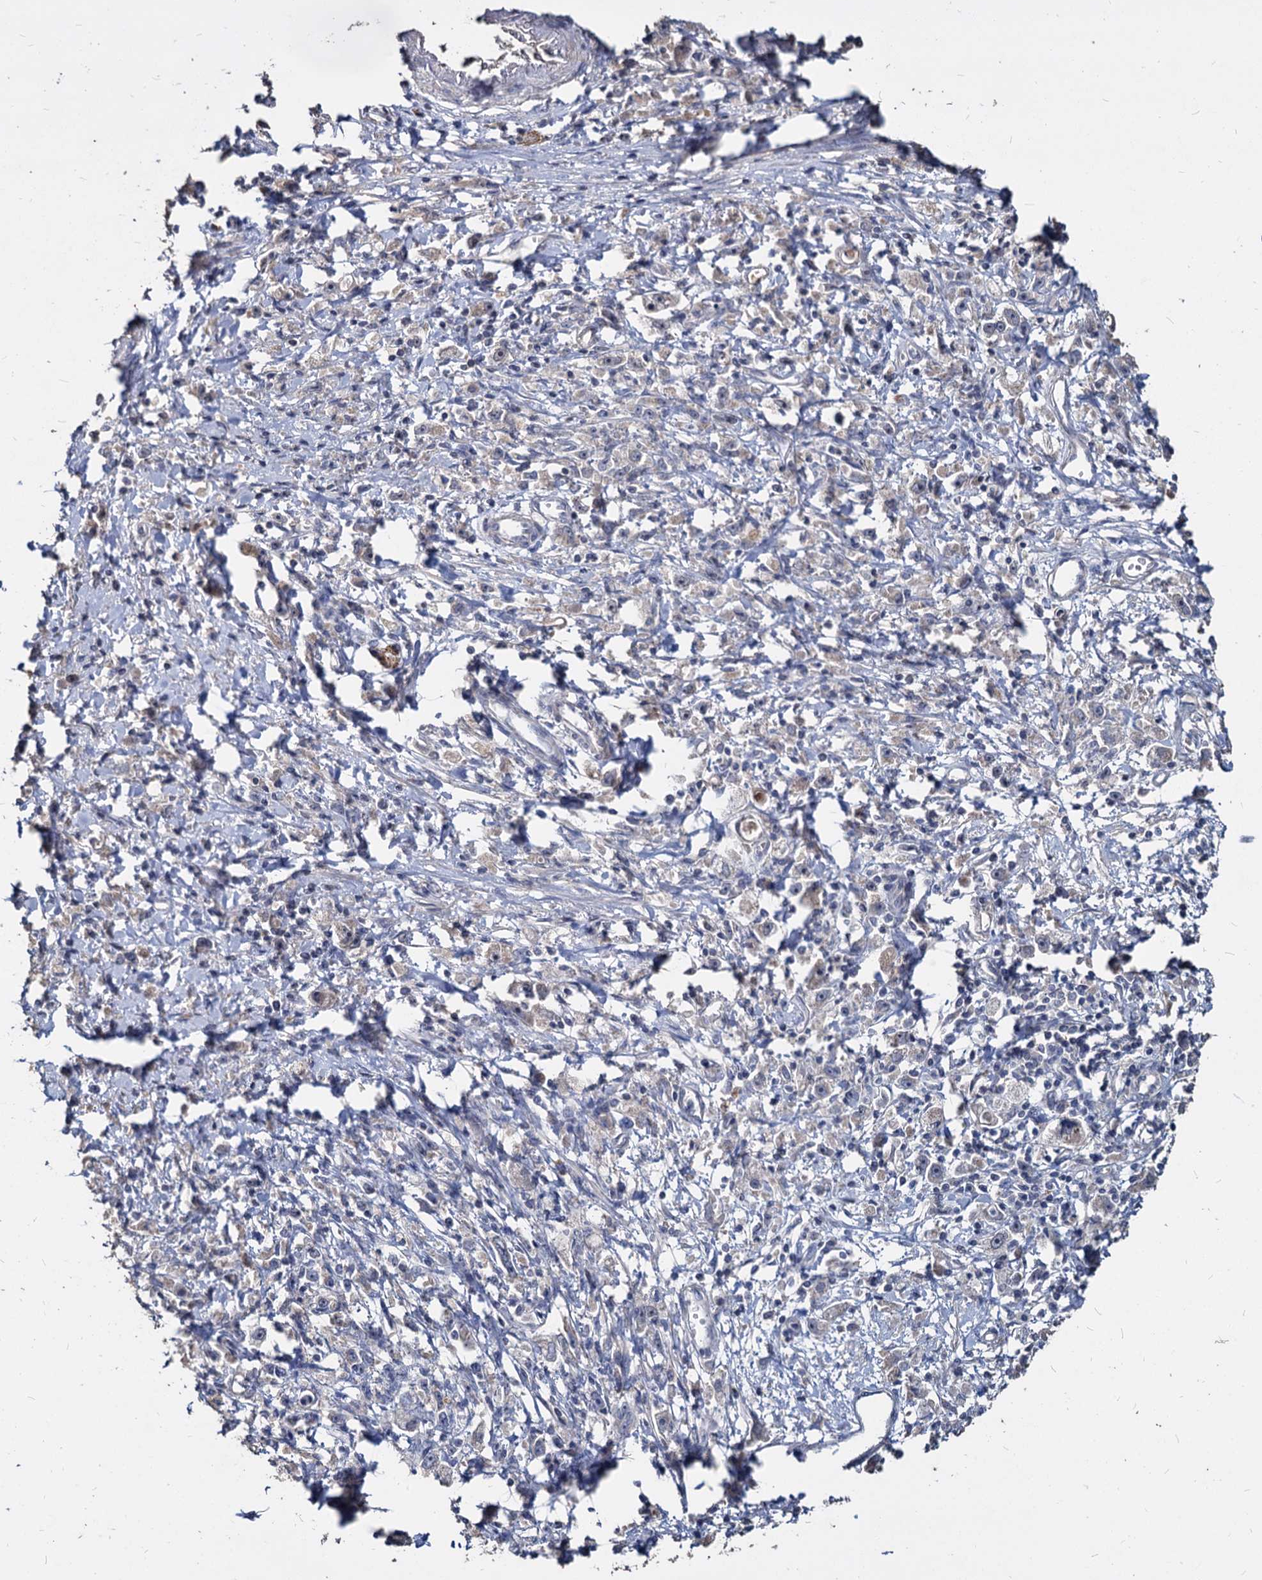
{"staining": {"intensity": "negative", "quantity": "none", "location": "none"}, "tissue": "stomach cancer", "cell_type": "Tumor cells", "image_type": "cancer", "snomed": [{"axis": "morphology", "description": "Adenocarcinoma, NOS"}, {"axis": "topography", "description": "Stomach"}], "caption": "This is a image of immunohistochemistry staining of stomach cancer, which shows no positivity in tumor cells.", "gene": "DEPDC4", "patient": {"sex": "female", "age": 59}}